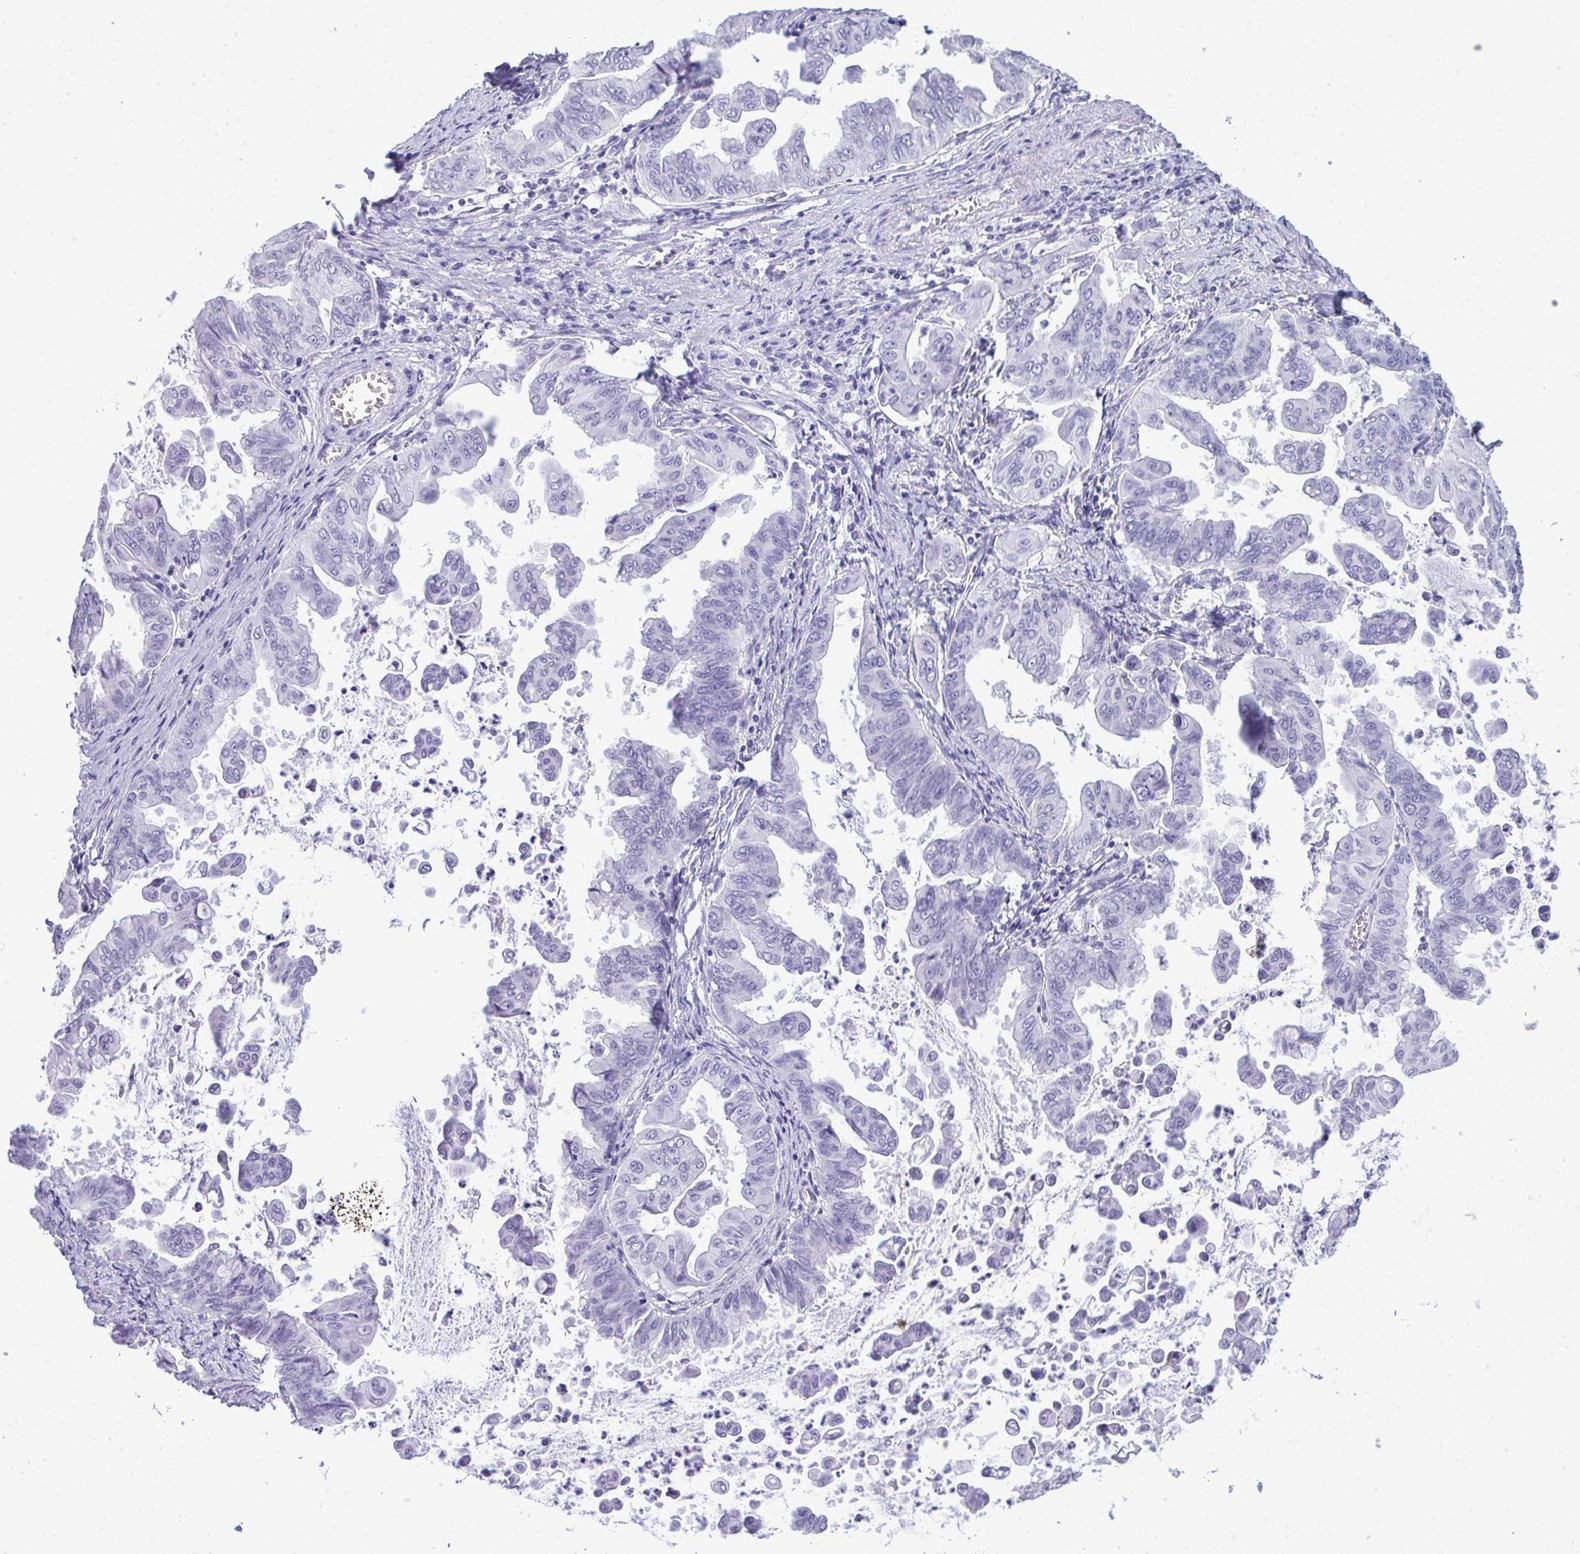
{"staining": {"intensity": "negative", "quantity": "none", "location": "none"}, "tissue": "stomach cancer", "cell_type": "Tumor cells", "image_type": "cancer", "snomed": [{"axis": "morphology", "description": "Adenocarcinoma, NOS"}, {"axis": "topography", "description": "Stomach, upper"}], "caption": "Tumor cells are negative for brown protein staining in stomach cancer.", "gene": "PRM2", "patient": {"sex": "male", "age": 80}}